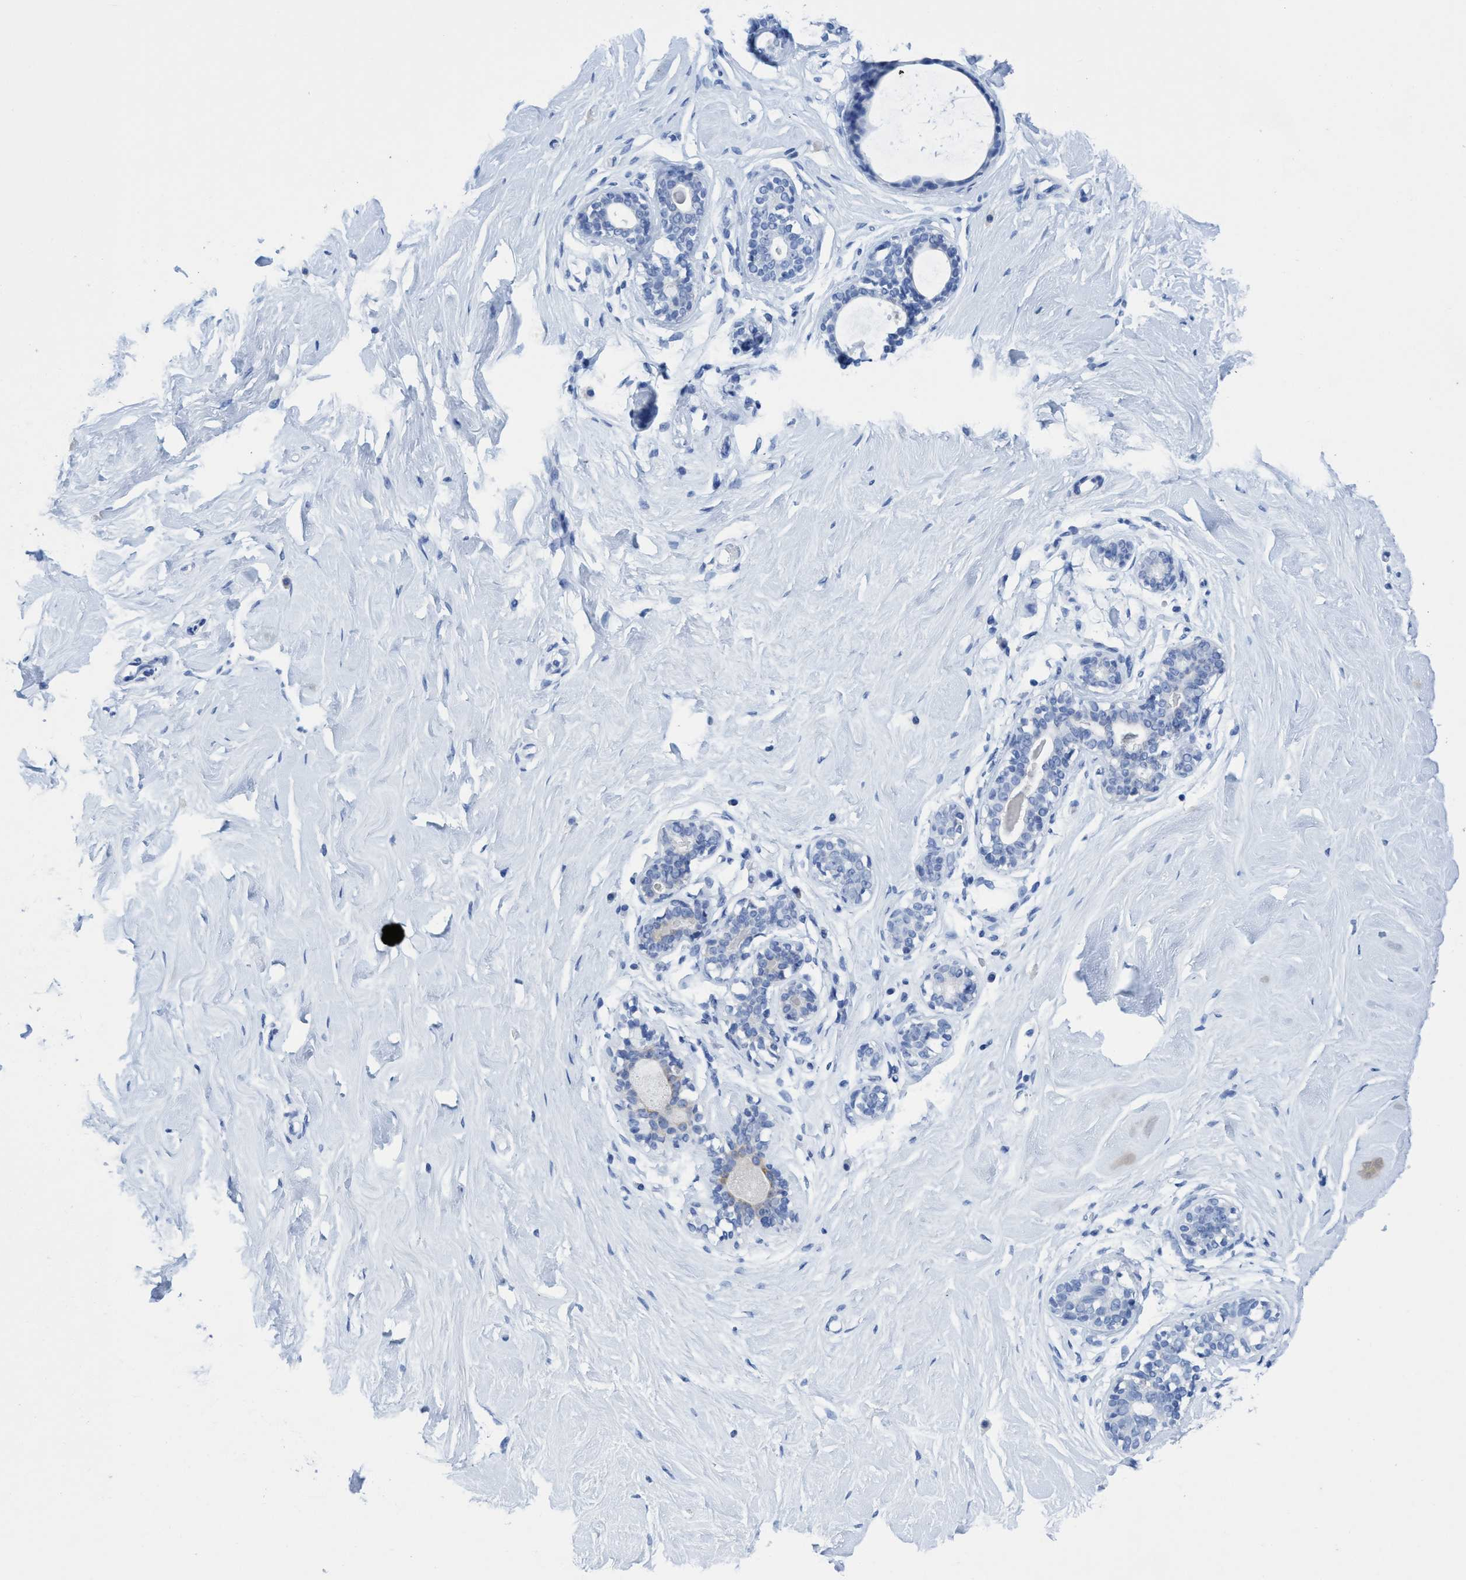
{"staining": {"intensity": "negative", "quantity": "none", "location": "none"}, "tissue": "breast", "cell_type": "Adipocytes", "image_type": "normal", "snomed": [{"axis": "morphology", "description": "Normal tissue, NOS"}, {"axis": "topography", "description": "Breast"}], "caption": "The histopathology image displays no staining of adipocytes in normal breast. (Brightfield microscopy of DAB (3,3'-diaminobenzidine) immunohistochemistry at high magnification).", "gene": "PLPPR1", "patient": {"sex": "female", "age": 23}}